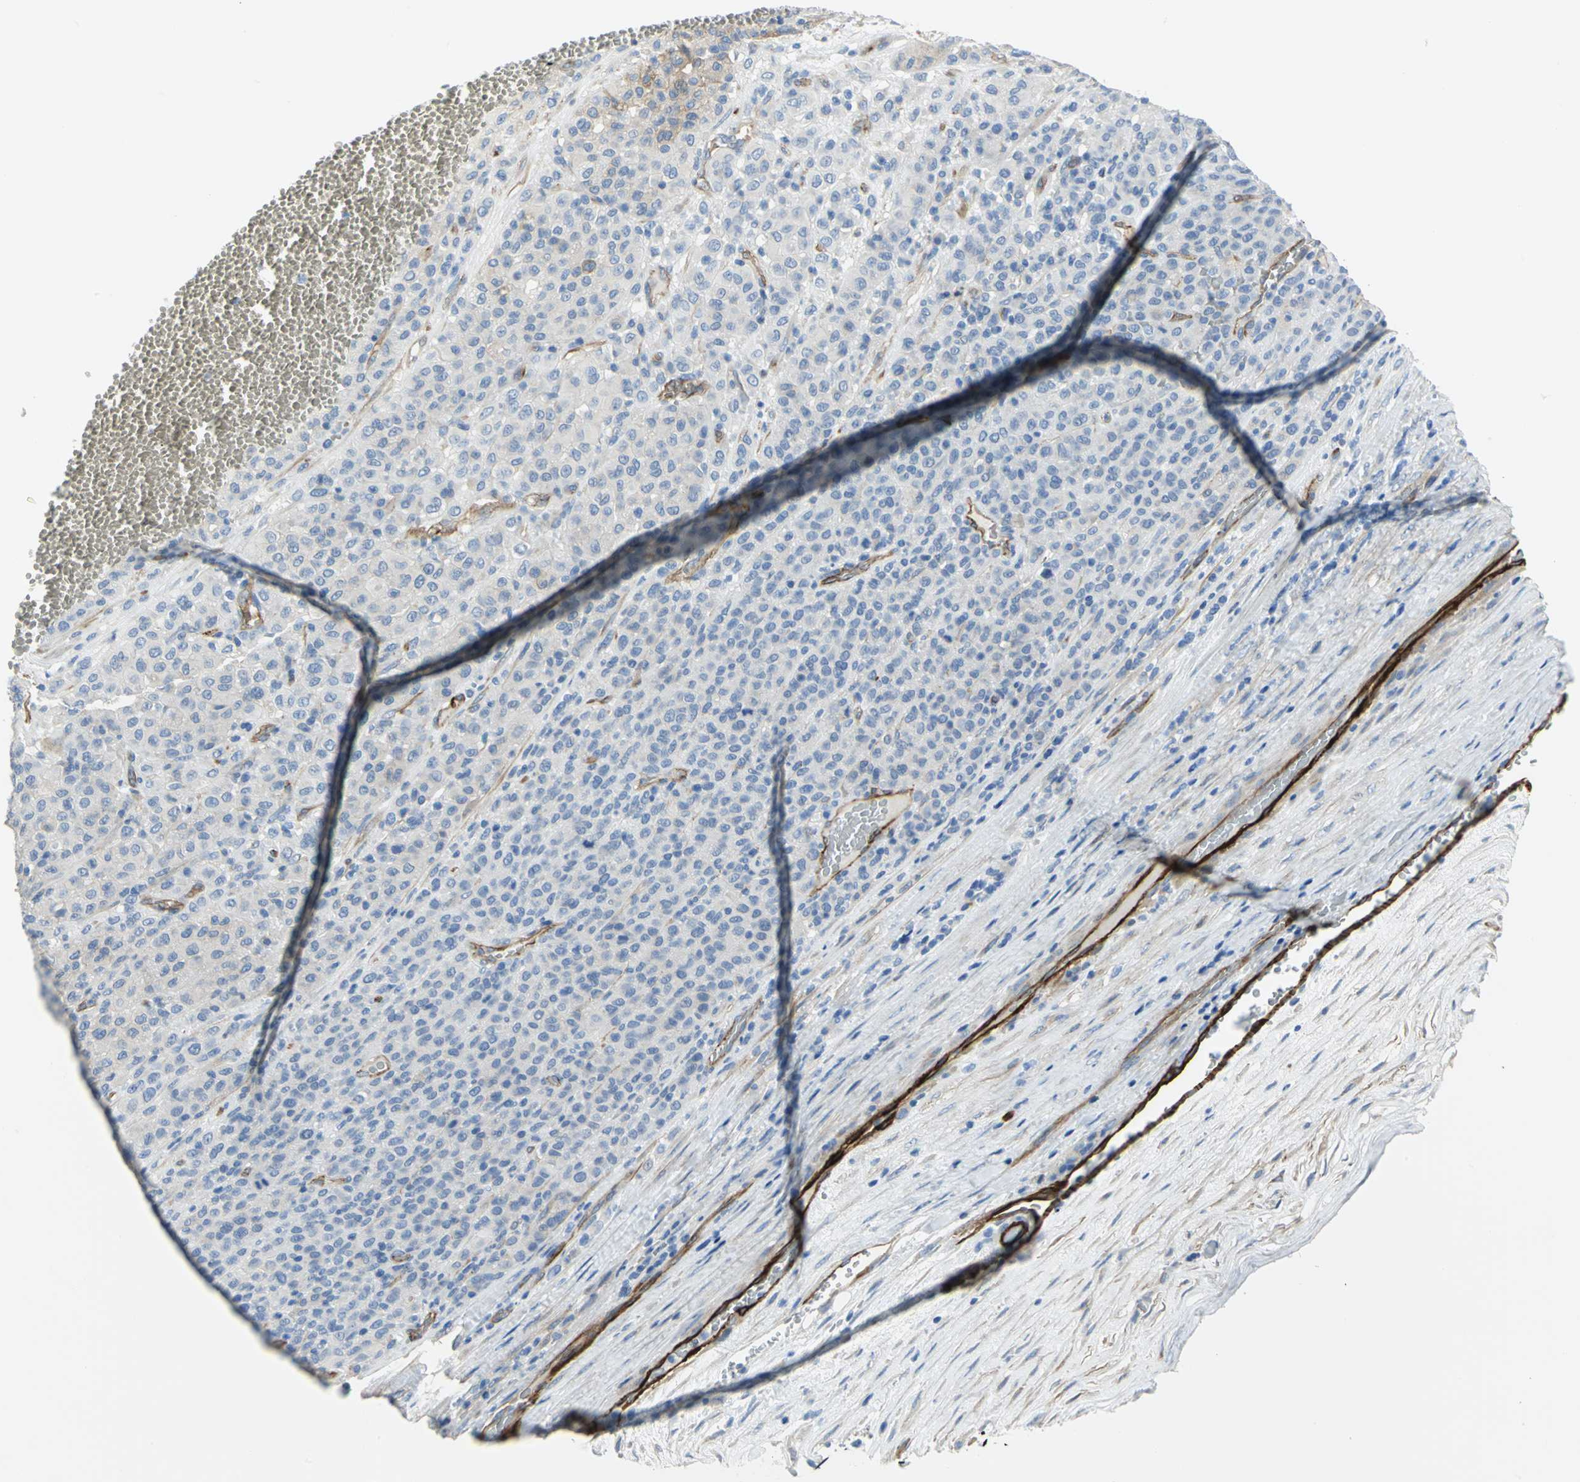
{"staining": {"intensity": "negative", "quantity": "none", "location": "none"}, "tissue": "melanoma", "cell_type": "Tumor cells", "image_type": "cancer", "snomed": [{"axis": "morphology", "description": "Malignant melanoma, Metastatic site"}, {"axis": "topography", "description": "Pancreas"}], "caption": "Tumor cells show no significant staining in melanoma.", "gene": "FLNB", "patient": {"sex": "female", "age": 30}}